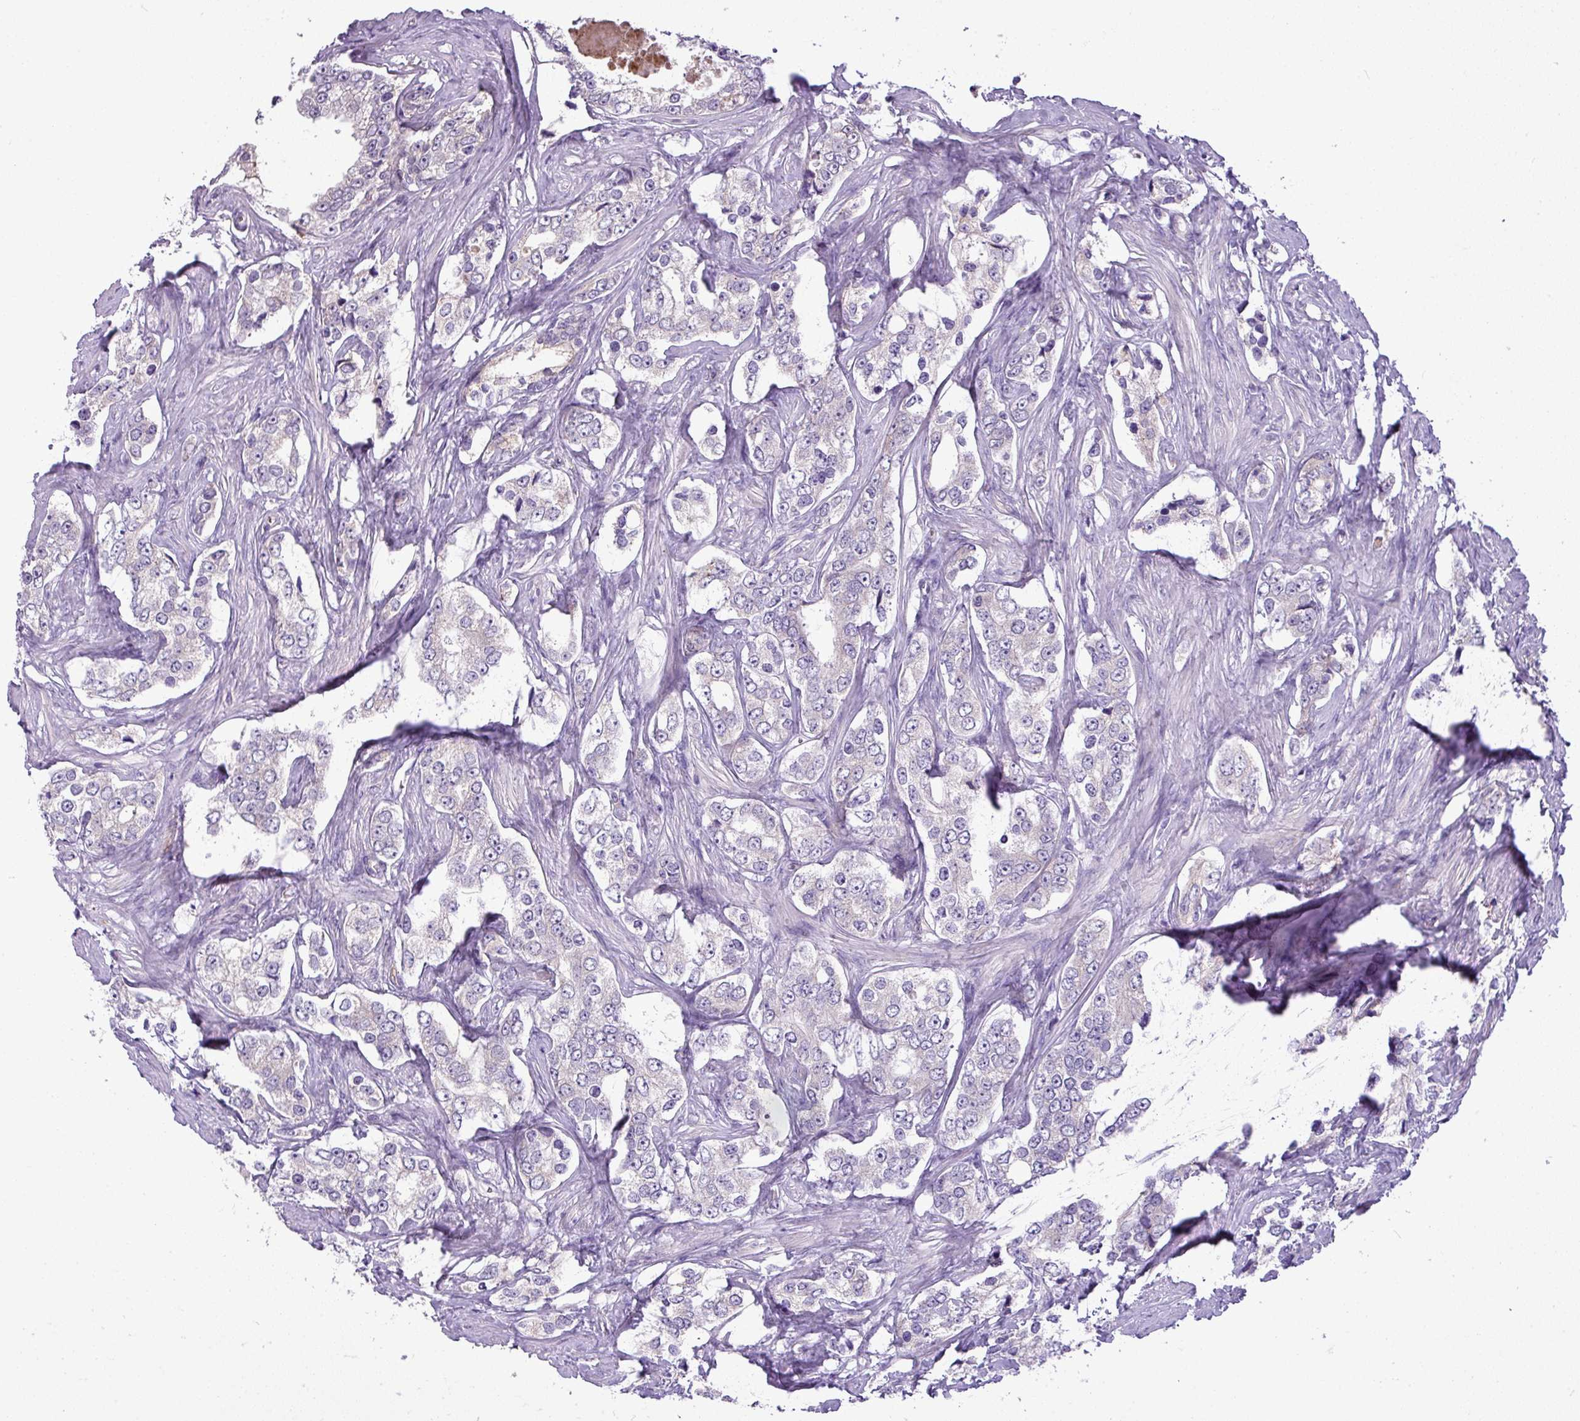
{"staining": {"intensity": "negative", "quantity": "none", "location": "none"}, "tissue": "prostate cancer", "cell_type": "Tumor cells", "image_type": "cancer", "snomed": [{"axis": "morphology", "description": "Adenocarcinoma, High grade"}, {"axis": "topography", "description": "Prostate"}], "caption": "The photomicrograph shows no significant positivity in tumor cells of prostate cancer (adenocarcinoma (high-grade)).", "gene": "TMEM178B", "patient": {"sex": "male", "age": 66}}